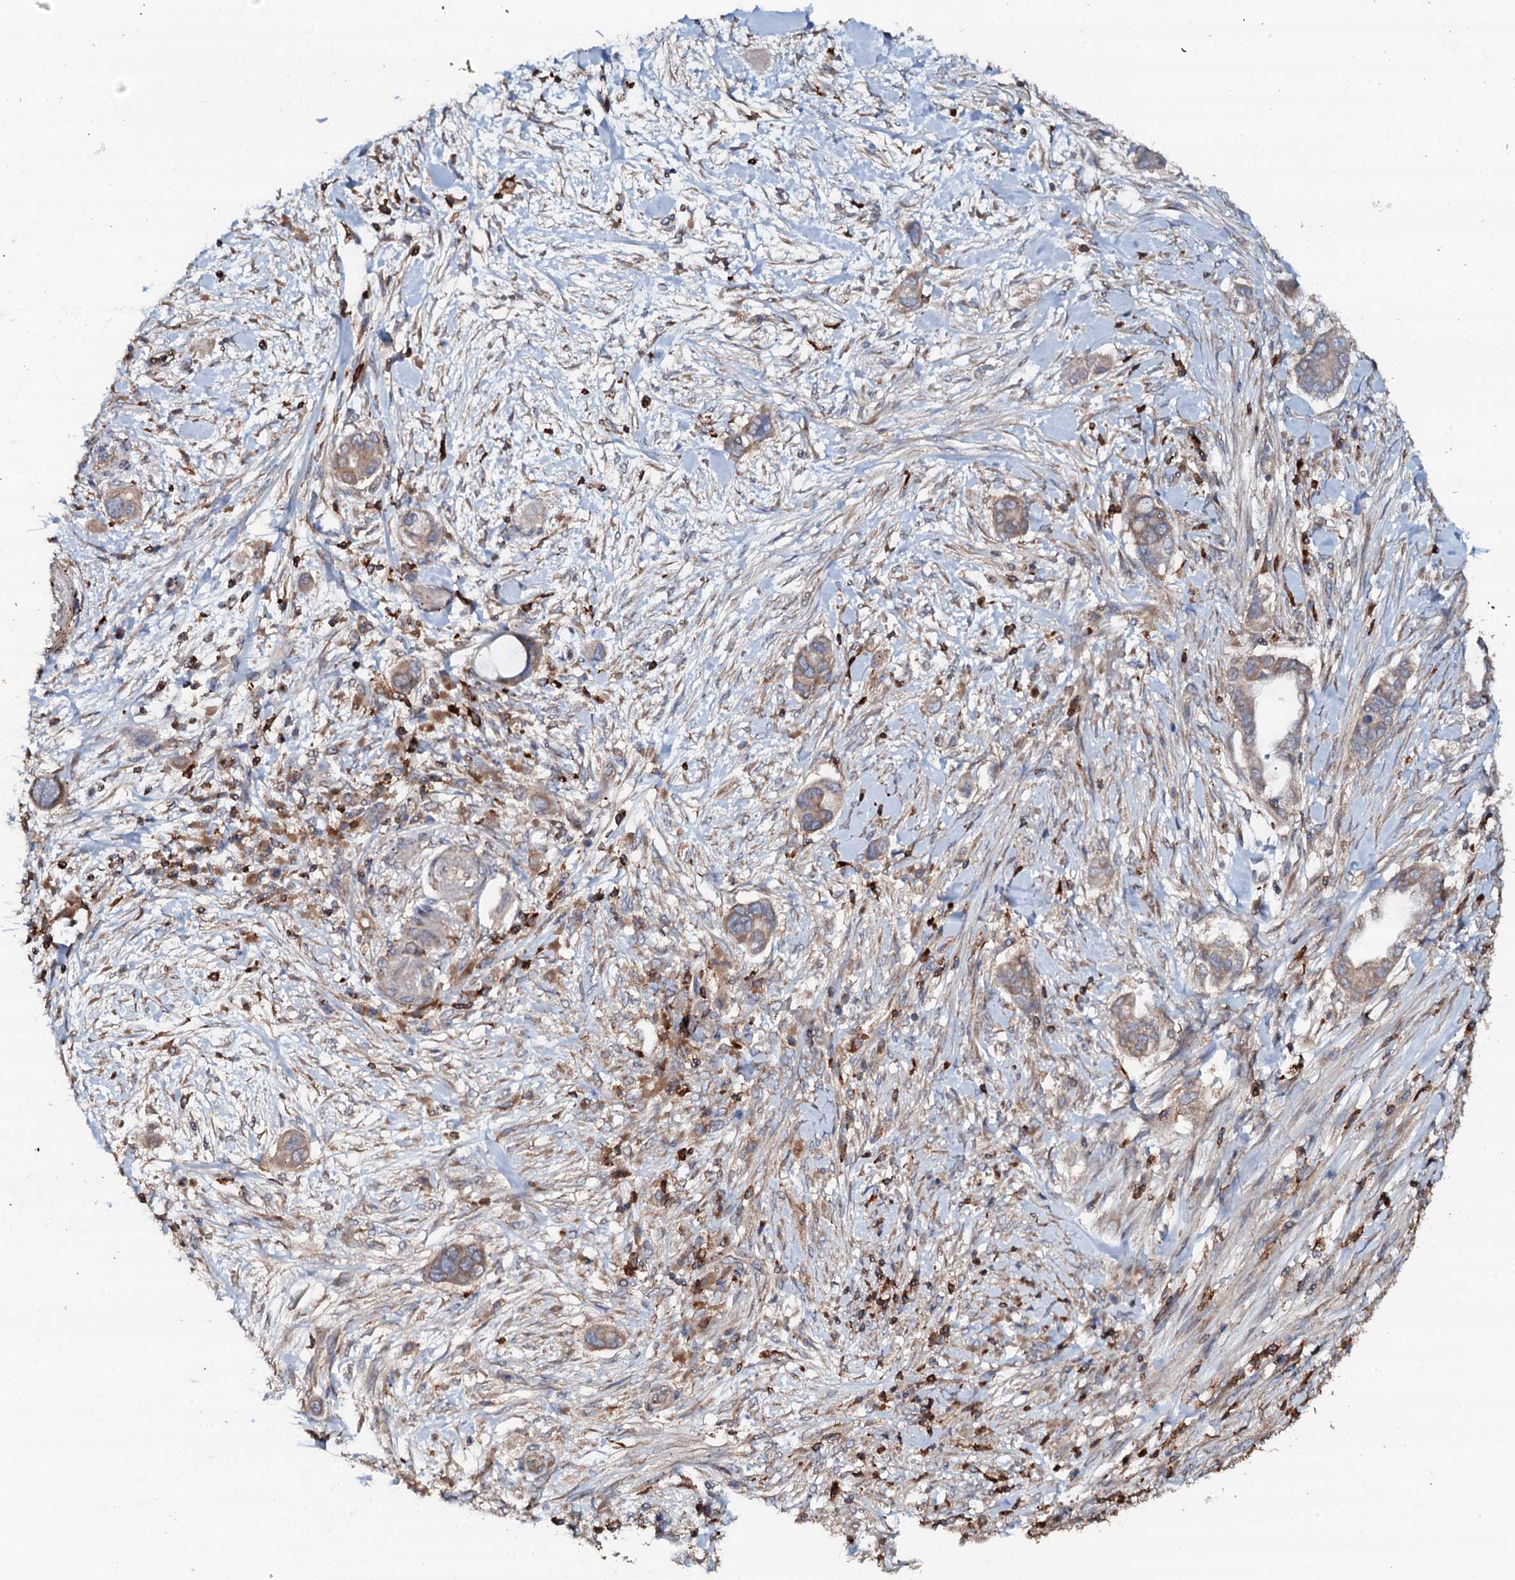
{"staining": {"intensity": "moderate", "quantity": ">75%", "location": "cytoplasmic/membranous"}, "tissue": "pancreatic cancer", "cell_type": "Tumor cells", "image_type": "cancer", "snomed": [{"axis": "morphology", "description": "Adenocarcinoma, NOS"}, {"axis": "topography", "description": "Pancreas"}], "caption": "This is a micrograph of immunohistochemistry (IHC) staining of adenocarcinoma (pancreatic), which shows moderate positivity in the cytoplasmic/membranous of tumor cells.", "gene": "GRK2", "patient": {"sex": "male", "age": 68}}